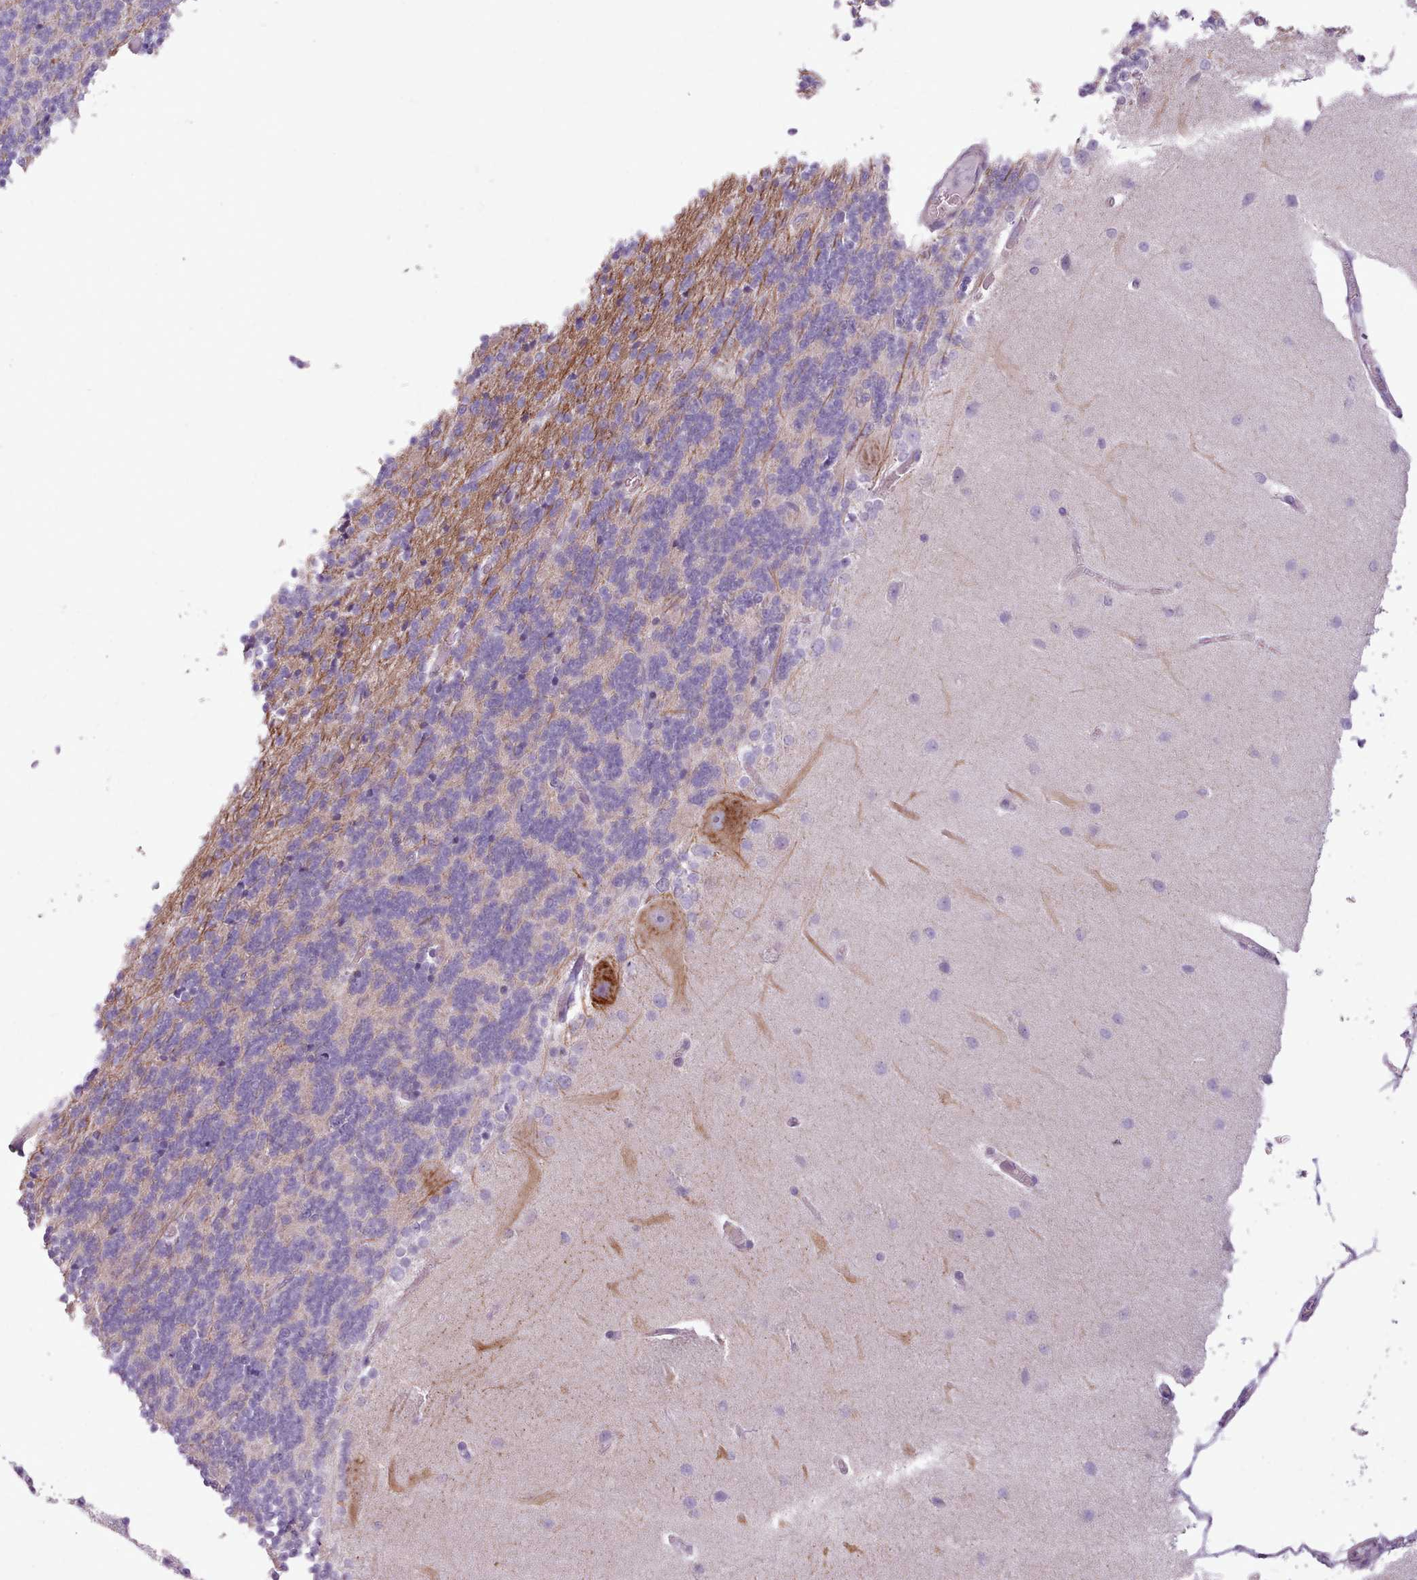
{"staining": {"intensity": "weak", "quantity": "<25%", "location": "cytoplasmic/membranous"}, "tissue": "cerebellum", "cell_type": "Cells in granular layer", "image_type": "normal", "snomed": [{"axis": "morphology", "description": "Normal tissue, NOS"}, {"axis": "topography", "description": "Cerebellum"}], "caption": "Immunohistochemistry (IHC) of benign human cerebellum displays no staining in cells in granular layer. (Stains: DAB (3,3'-diaminobenzidine) IHC with hematoxylin counter stain, Microscopy: brightfield microscopy at high magnification).", "gene": "AVL9", "patient": {"sex": "female", "age": 54}}